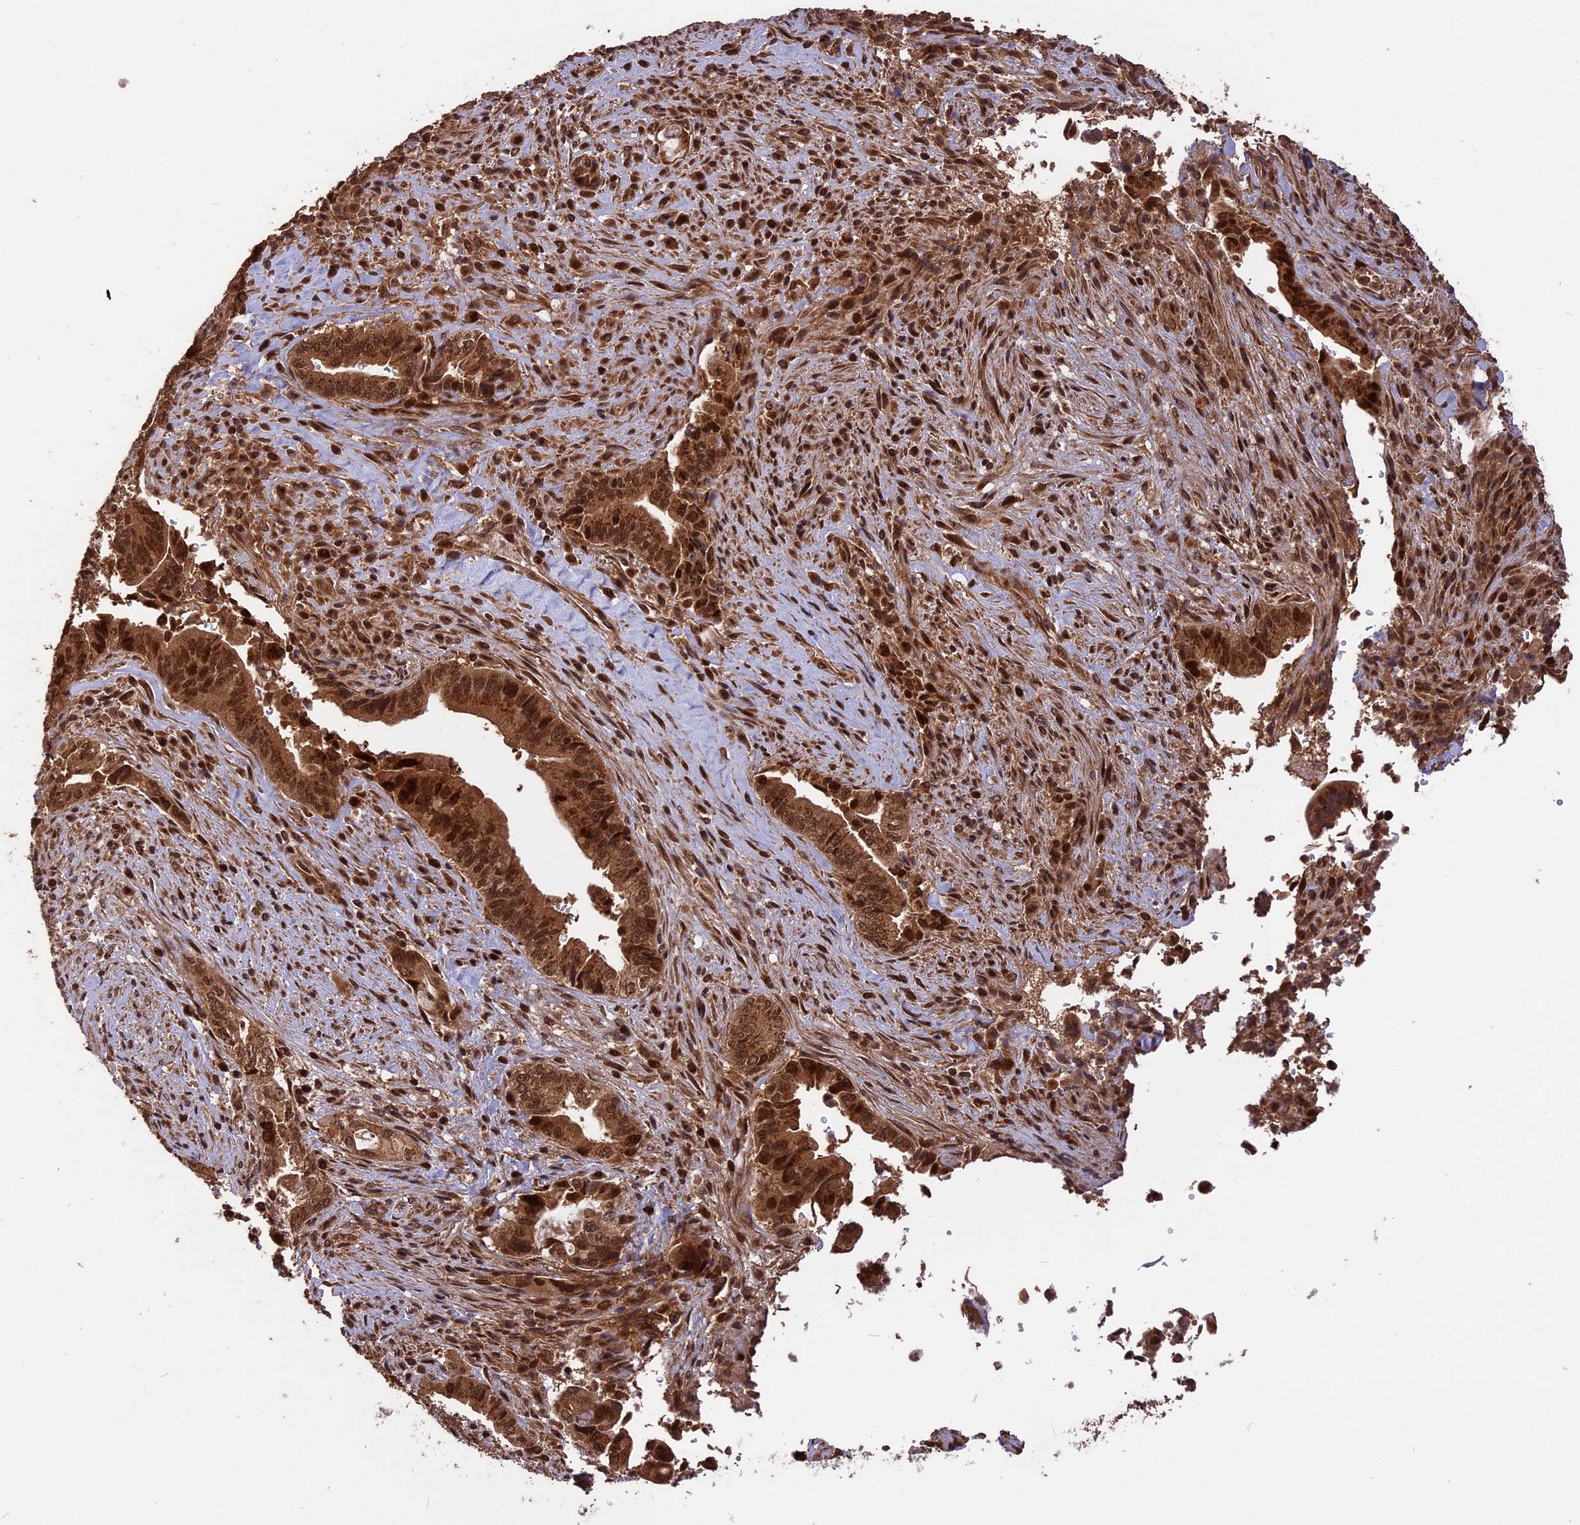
{"staining": {"intensity": "strong", "quantity": ">75%", "location": "cytoplasmic/membranous,nuclear"}, "tissue": "pancreatic cancer", "cell_type": "Tumor cells", "image_type": "cancer", "snomed": [{"axis": "morphology", "description": "Adenocarcinoma, NOS"}, {"axis": "topography", "description": "Pancreas"}], "caption": "Strong cytoplasmic/membranous and nuclear protein staining is identified in about >75% of tumor cells in pancreatic cancer.", "gene": "ESCO1", "patient": {"sex": "male", "age": 70}}